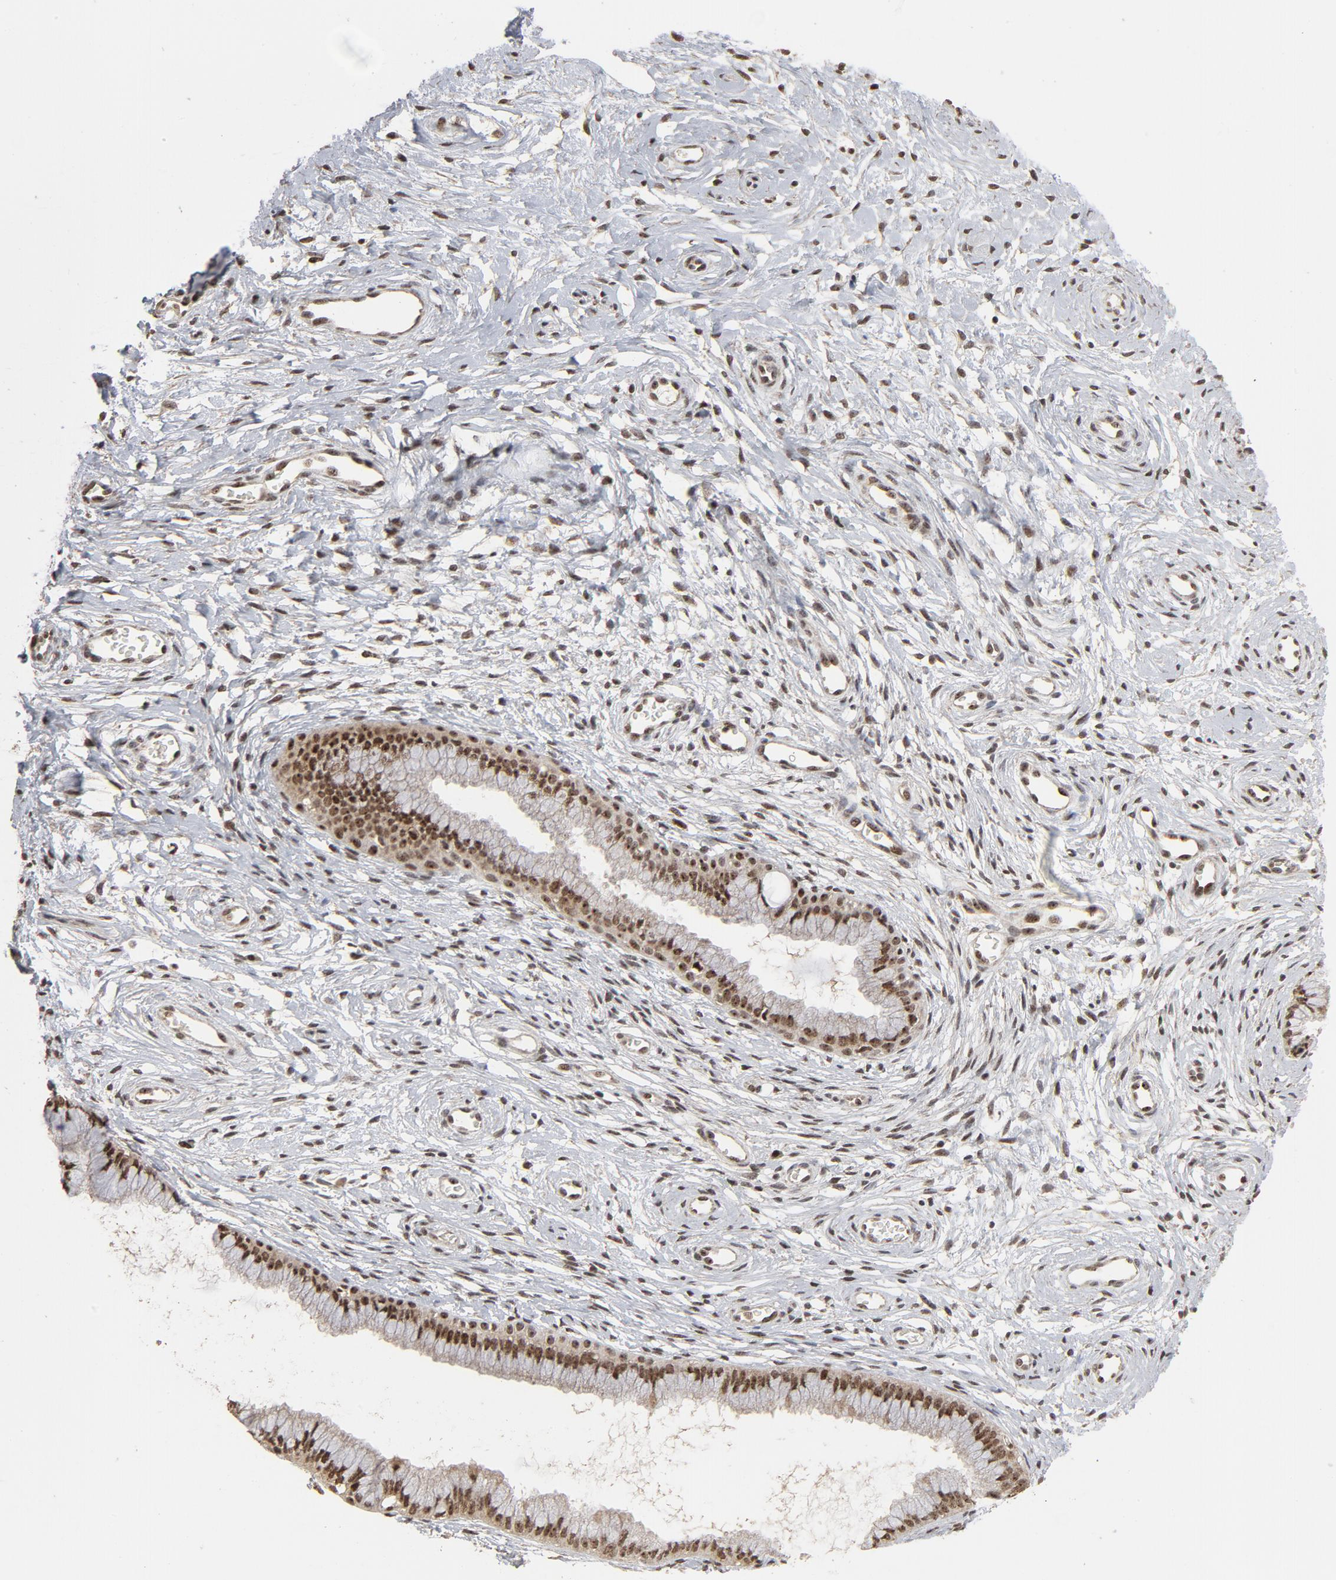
{"staining": {"intensity": "strong", "quantity": ">75%", "location": "nuclear"}, "tissue": "cervix", "cell_type": "Glandular cells", "image_type": "normal", "snomed": [{"axis": "morphology", "description": "Normal tissue, NOS"}, {"axis": "topography", "description": "Cervix"}], "caption": "IHC (DAB) staining of benign human cervix displays strong nuclear protein positivity in approximately >75% of glandular cells.", "gene": "TP53RK", "patient": {"sex": "female", "age": 39}}